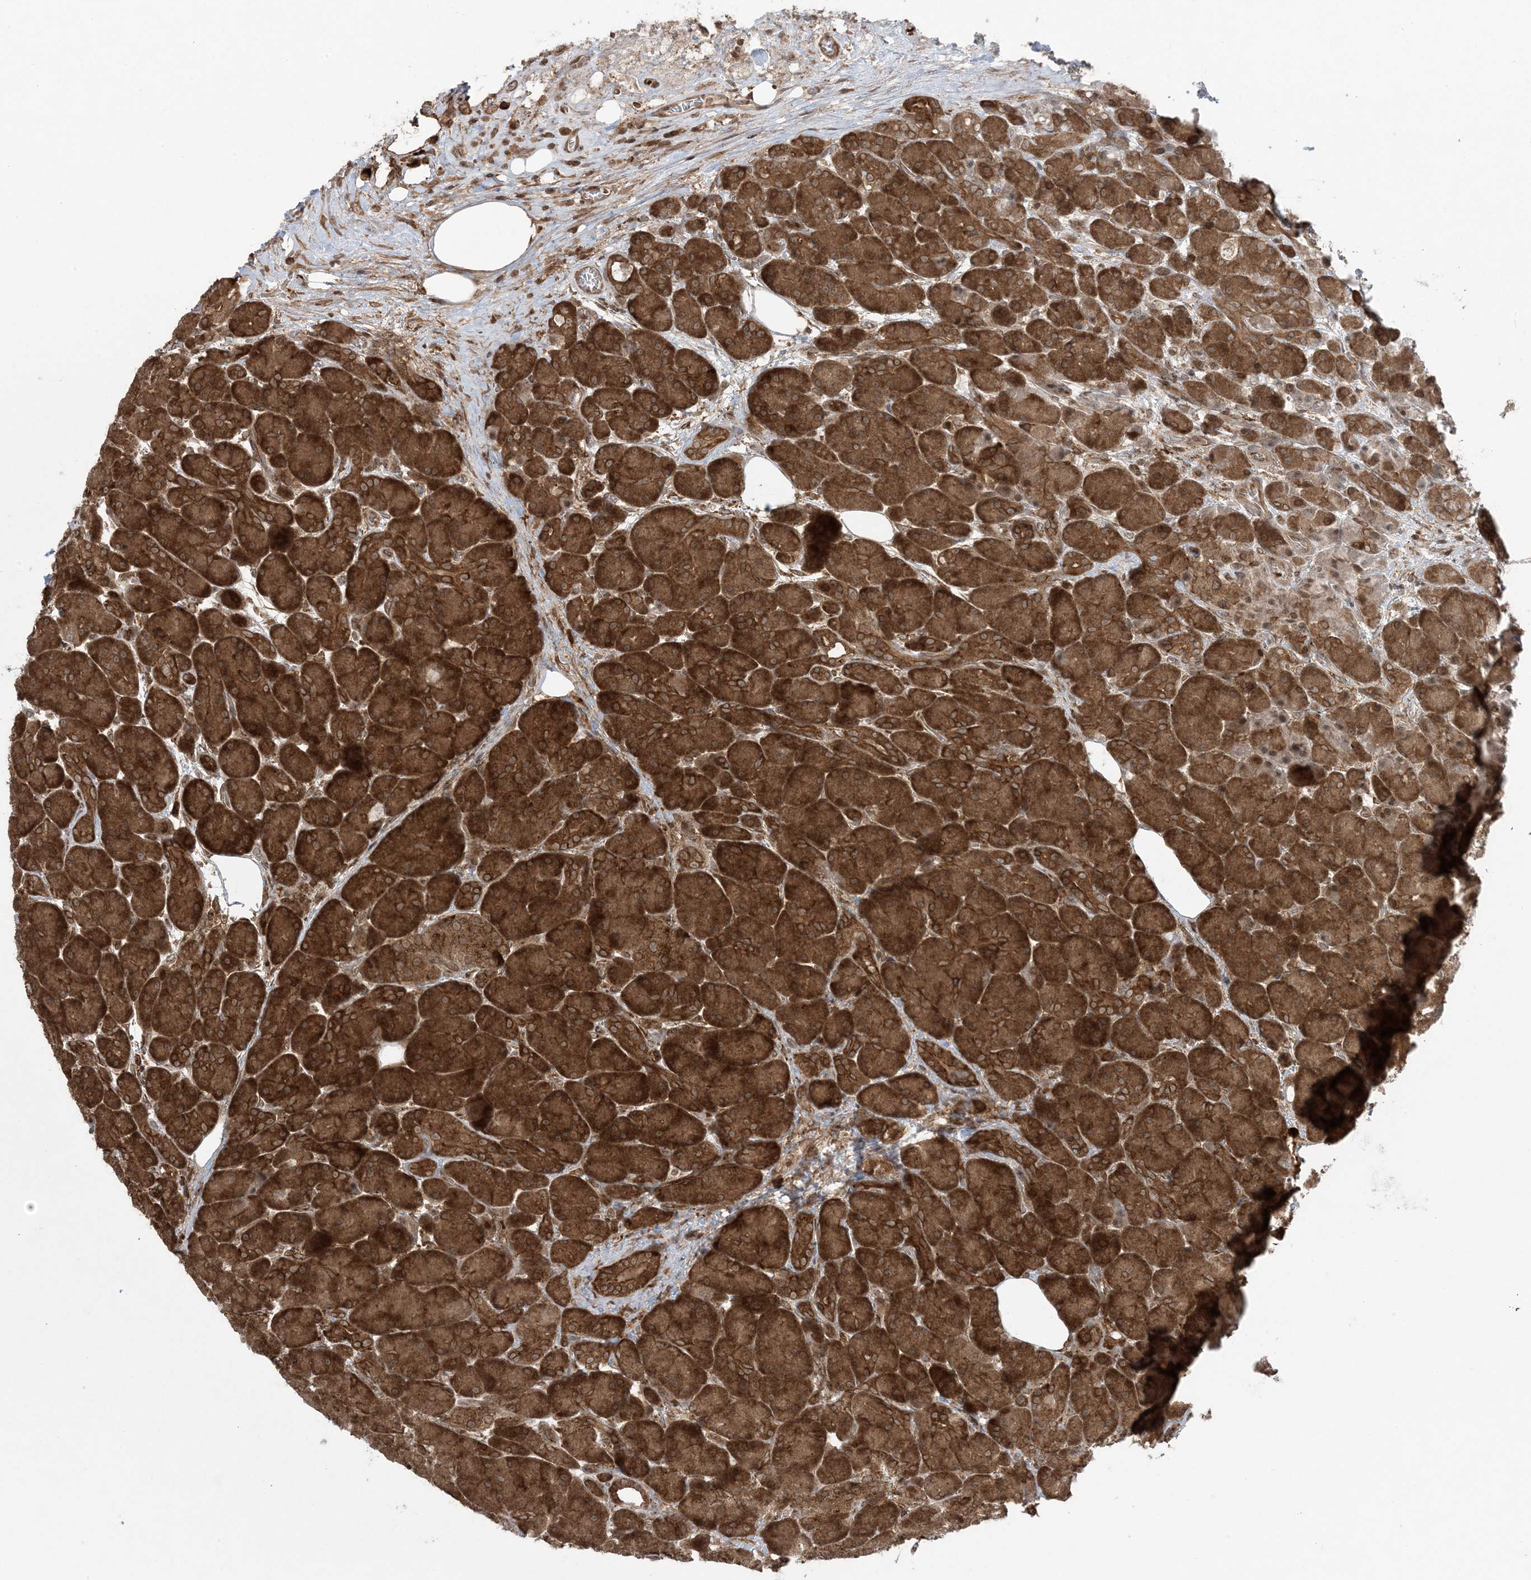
{"staining": {"intensity": "strong", "quantity": ">75%", "location": "cytoplasmic/membranous"}, "tissue": "pancreas", "cell_type": "Exocrine glandular cells", "image_type": "normal", "snomed": [{"axis": "morphology", "description": "Normal tissue, NOS"}, {"axis": "topography", "description": "Pancreas"}], "caption": "Immunohistochemistry (IHC) of unremarkable pancreas demonstrates high levels of strong cytoplasmic/membranous staining in about >75% of exocrine glandular cells.", "gene": "DDX19B", "patient": {"sex": "male", "age": 63}}